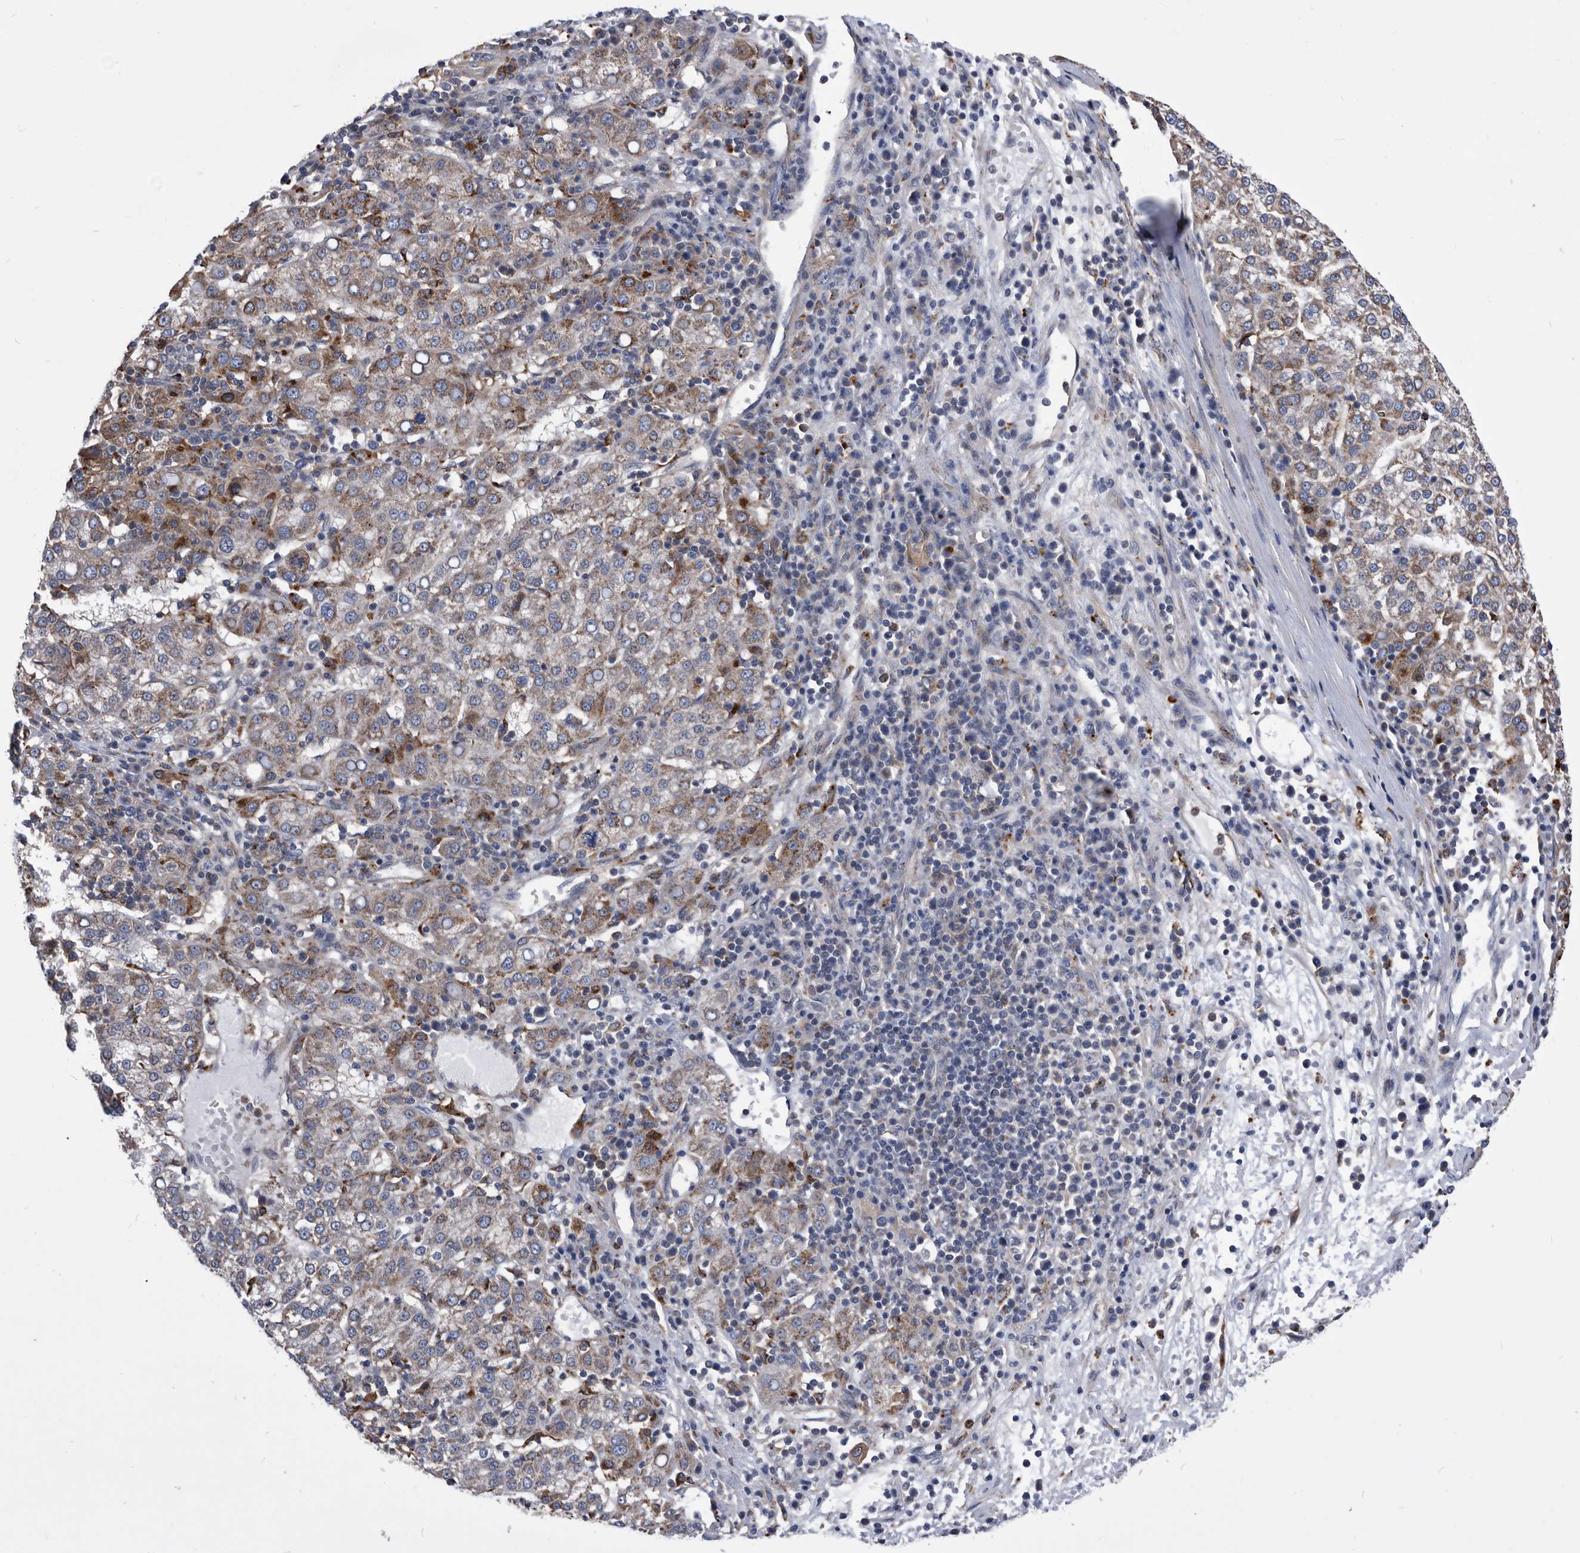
{"staining": {"intensity": "moderate", "quantity": "25%-75%", "location": "cytoplasmic/membranous"}, "tissue": "liver cancer", "cell_type": "Tumor cells", "image_type": "cancer", "snomed": [{"axis": "morphology", "description": "Carcinoma, Hepatocellular, NOS"}, {"axis": "topography", "description": "Liver"}], "caption": "IHC image of neoplastic tissue: hepatocellular carcinoma (liver) stained using immunohistochemistry shows medium levels of moderate protein expression localized specifically in the cytoplasmic/membranous of tumor cells, appearing as a cytoplasmic/membranous brown color.", "gene": "BAIAP3", "patient": {"sex": "female", "age": 58}}